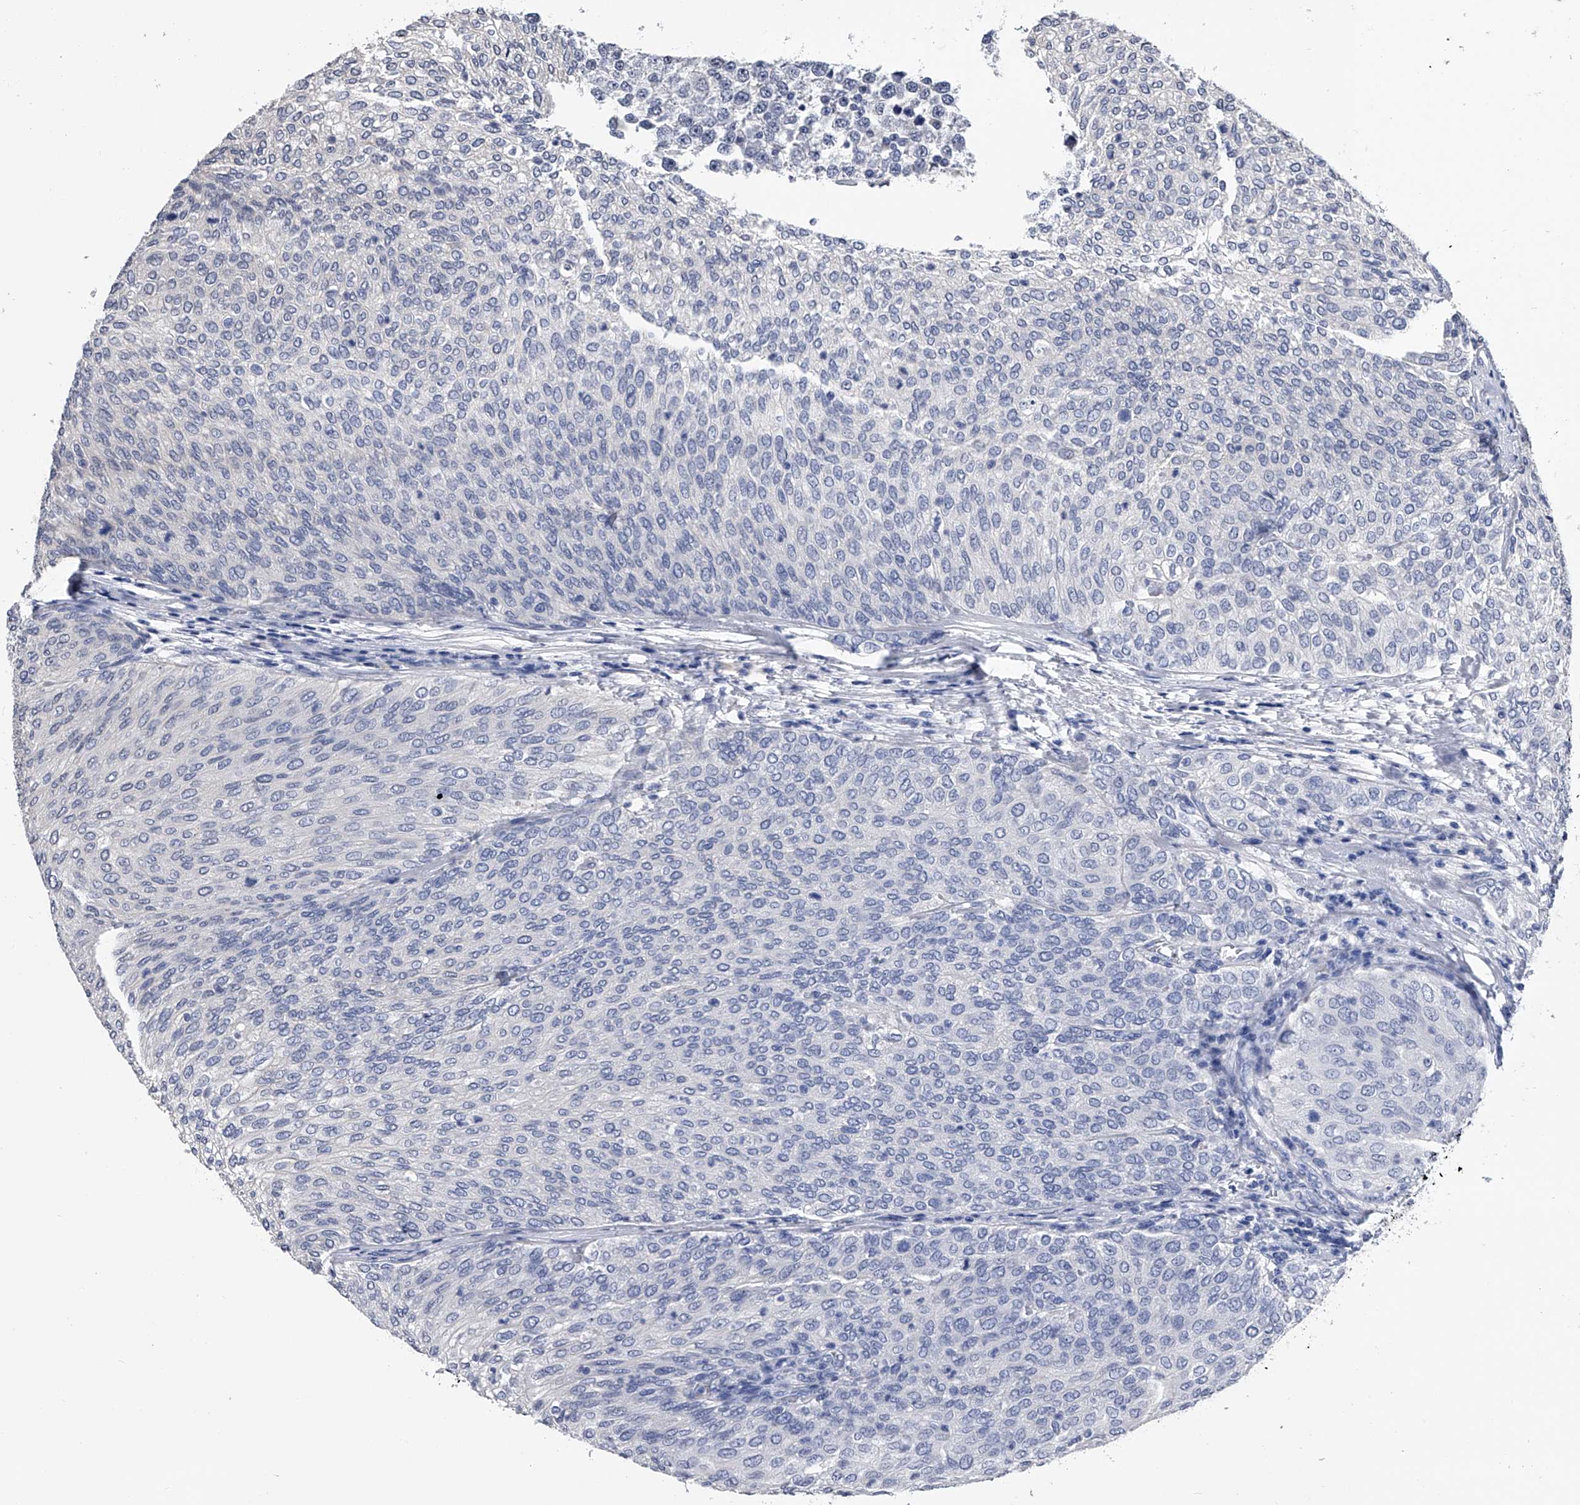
{"staining": {"intensity": "negative", "quantity": "none", "location": "none"}, "tissue": "urothelial cancer", "cell_type": "Tumor cells", "image_type": "cancer", "snomed": [{"axis": "morphology", "description": "Urothelial carcinoma, Low grade"}, {"axis": "topography", "description": "Urinary bladder"}], "caption": "A micrograph of urothelial cancer stained for a protein reveals no brown staining in tumor cells.", "gene": "EFCAB7", "patient": {"sex": "female", "age": 79}}